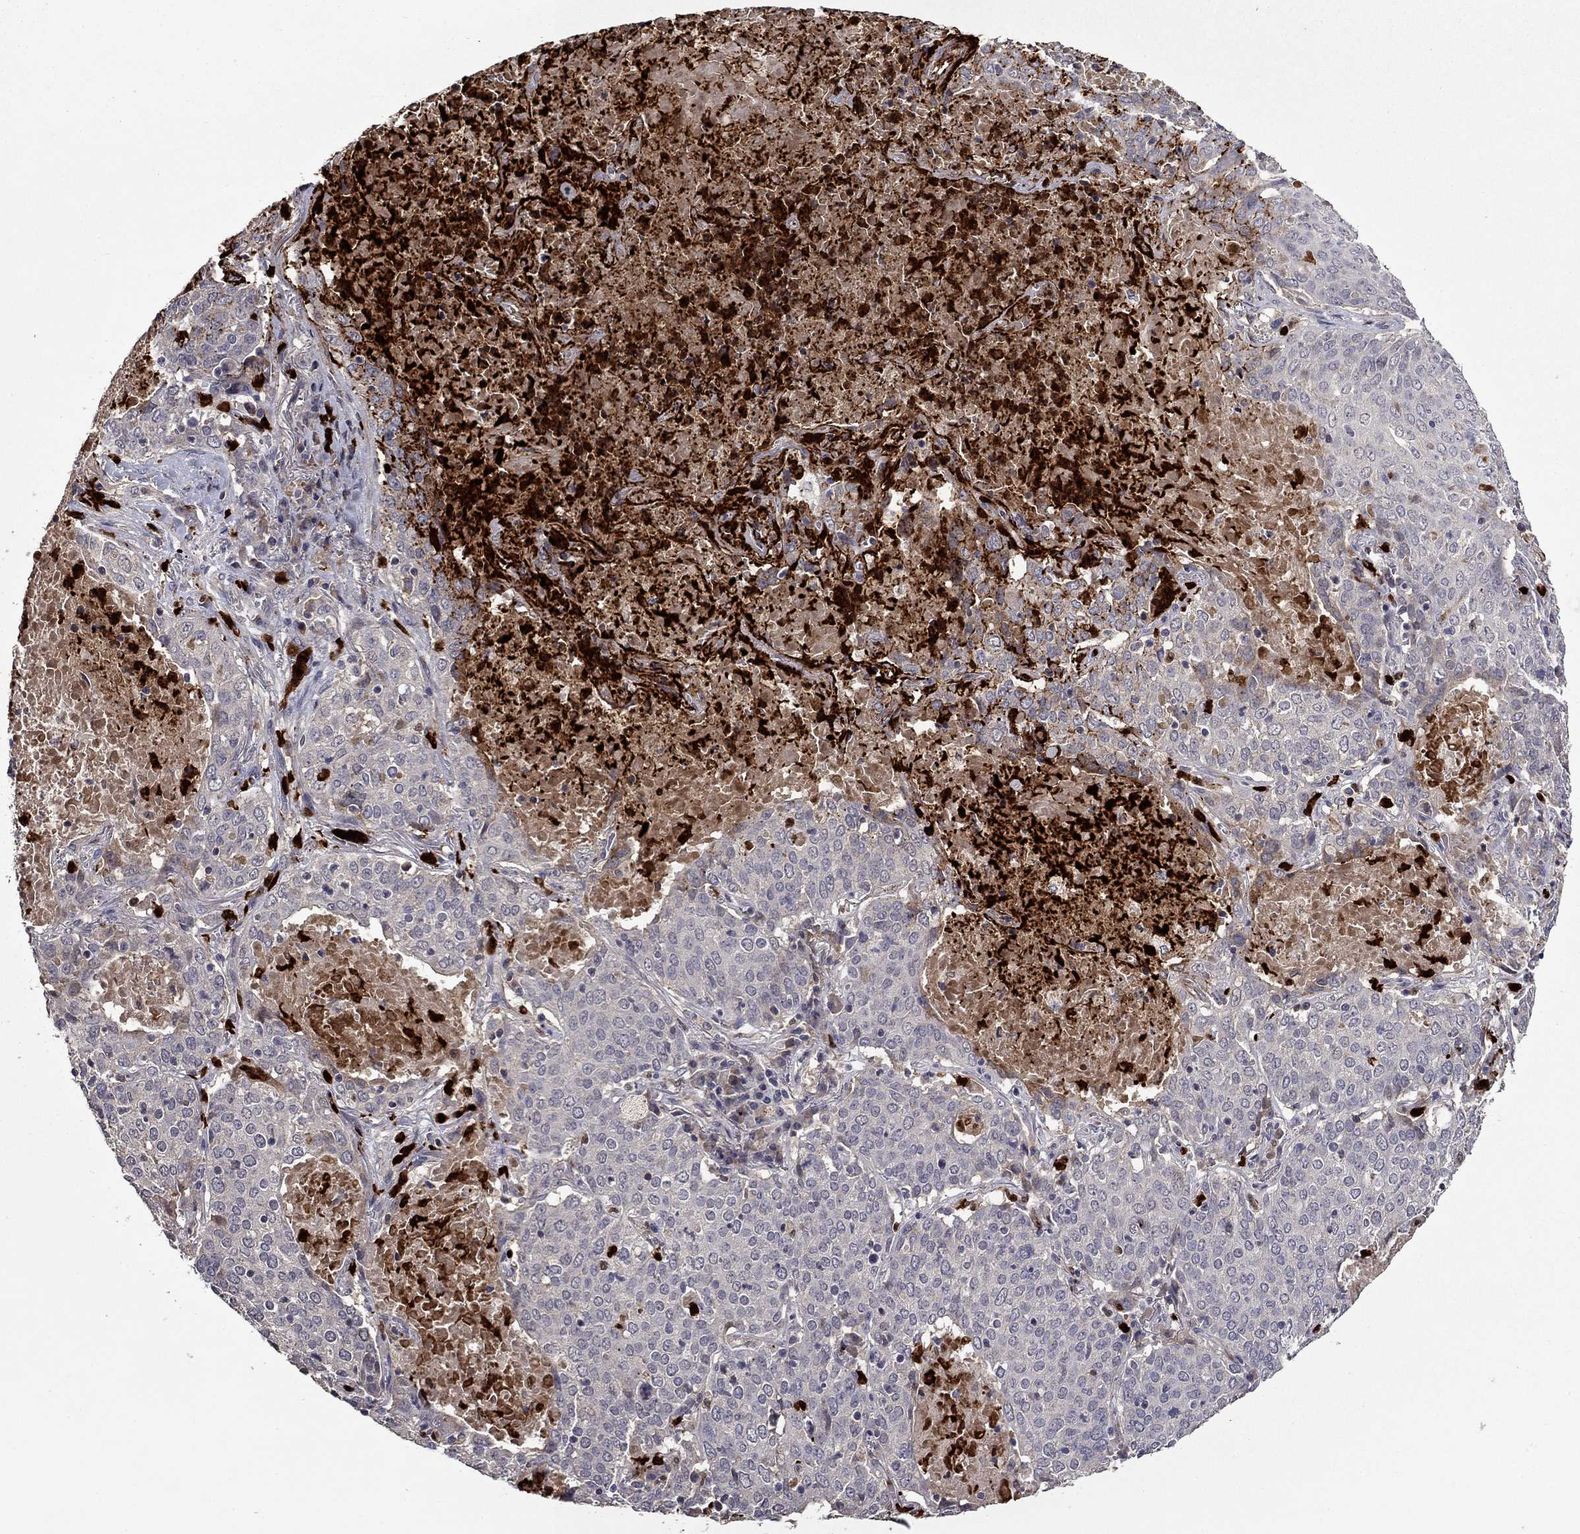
{"staining": {"intensity": "negative", "quantity": "none", "location": "none"}, "tissue": "lung cancer", "cell_type": "Tumor cells", "image_type": "cancer", "snomed": [{"axis": "morphology", "description": "Squamous cell carcinoma, NOS"}, {"axis": "topography", "description": "Lung"}], "caption": "This photomicrograph is of lung squamous cell carcinoma stained with immunohistochemistry to label a protein in brown with the nuclei are counter-stained blue. There is no staining in tumor cells.", "gene": "SATB1", "patient": {"sex": "male", "age": 82}}